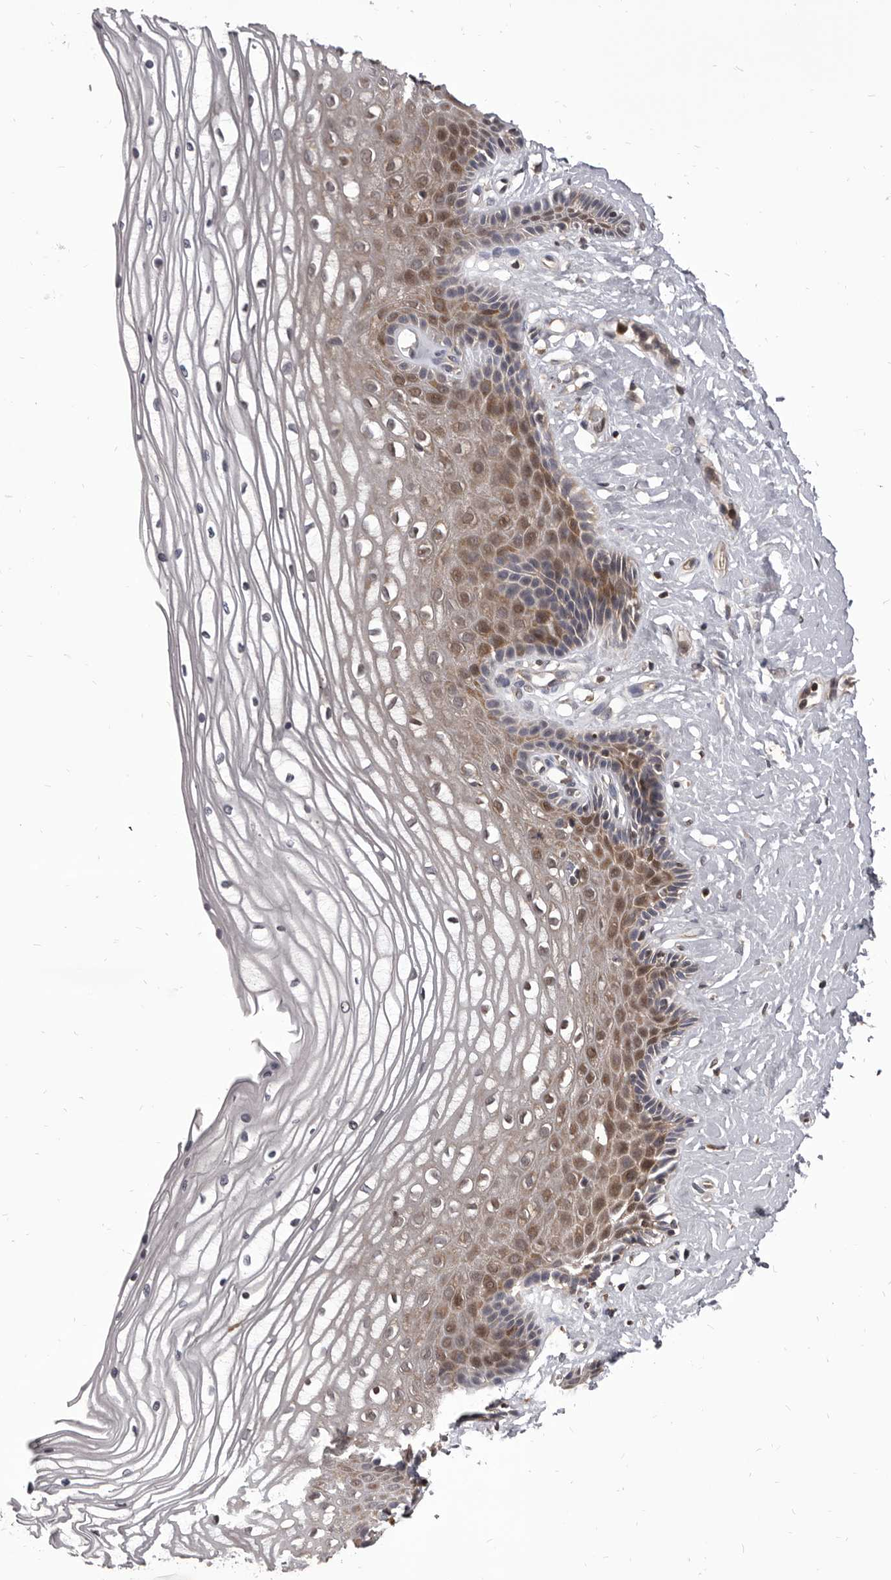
{"staining": {"intensity": "moderate", "quantity": ">75%", "location": "cytoplasmic/membranous"}, "tissue": "vagina", "cell_type": "Squamous epithelial cells", "image_type": "normal", "snomed": [{"axis": "morphology", "description": "Normal tissue, NOS"}, {"axis": "topography", "description": "Vagina"}, {"axis": "topography", "description": "Cervix"}], "caption": "Brown immunohistochemical staining in normal vagina exhibits moderate cytoplasmic/membranous staining in approximately >75% of squamous epithelial cells.", "gene": "MAP3K14", "patient": {"sex": "female", "age": 40}}